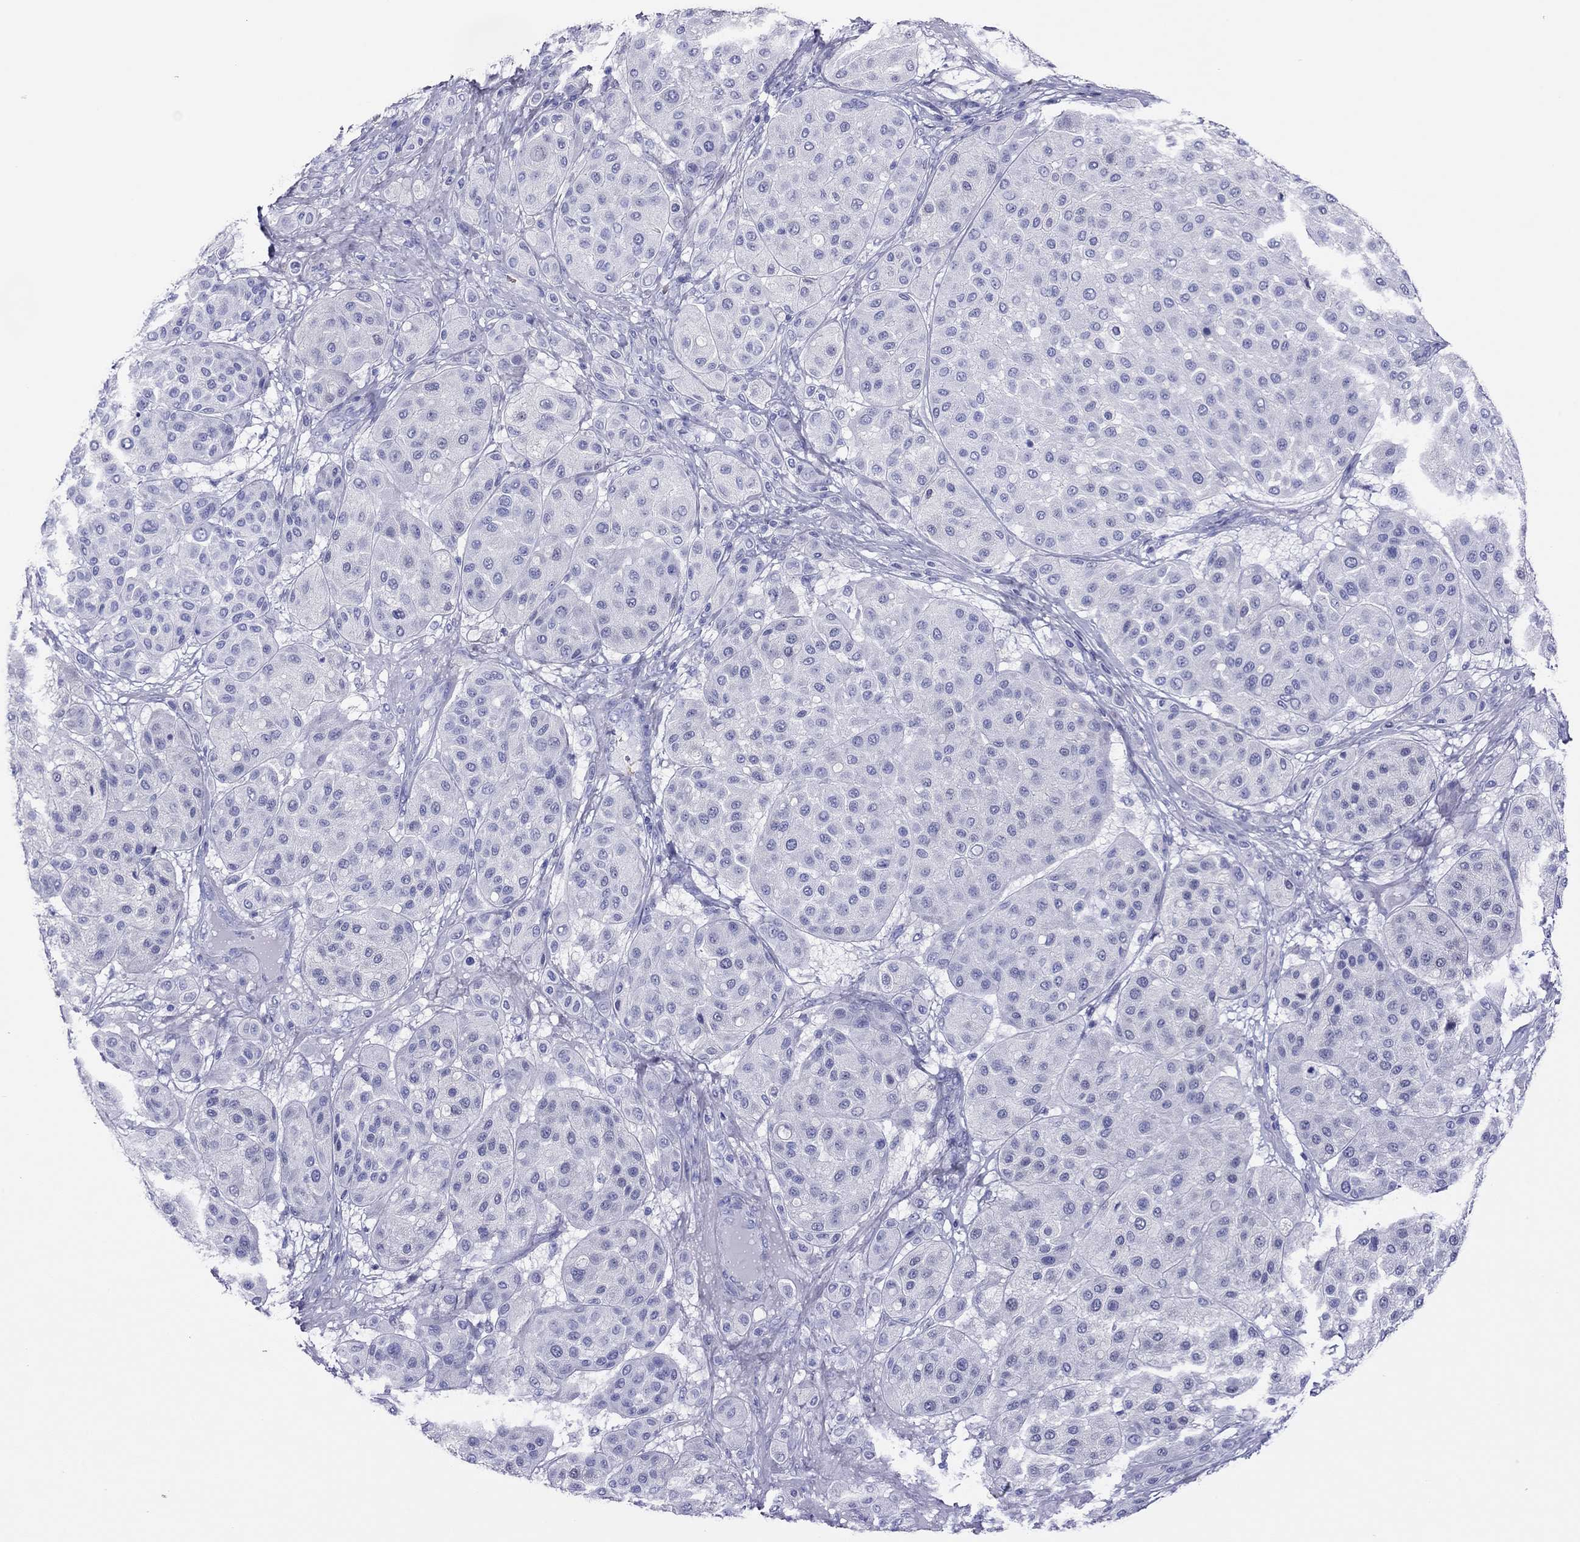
{"staining": {"intensity": "negative", "quantity": "none", "location": "none"}, "tissue": "melanoma", "cell_type": "Tumor cells", "image_type": "cancer", "snomed": [{"axis": "morphology", "description": "Malignant melanoma, Metastatic site"}, {"axis": "topography", "description": "Smooth muscle"}], "caption": "This is an immunohistochemistry image of human melanoma. There is no expression in tumor cells.", "gene": "PTPRN", "patient": {"sex": "male", "age": 41}}